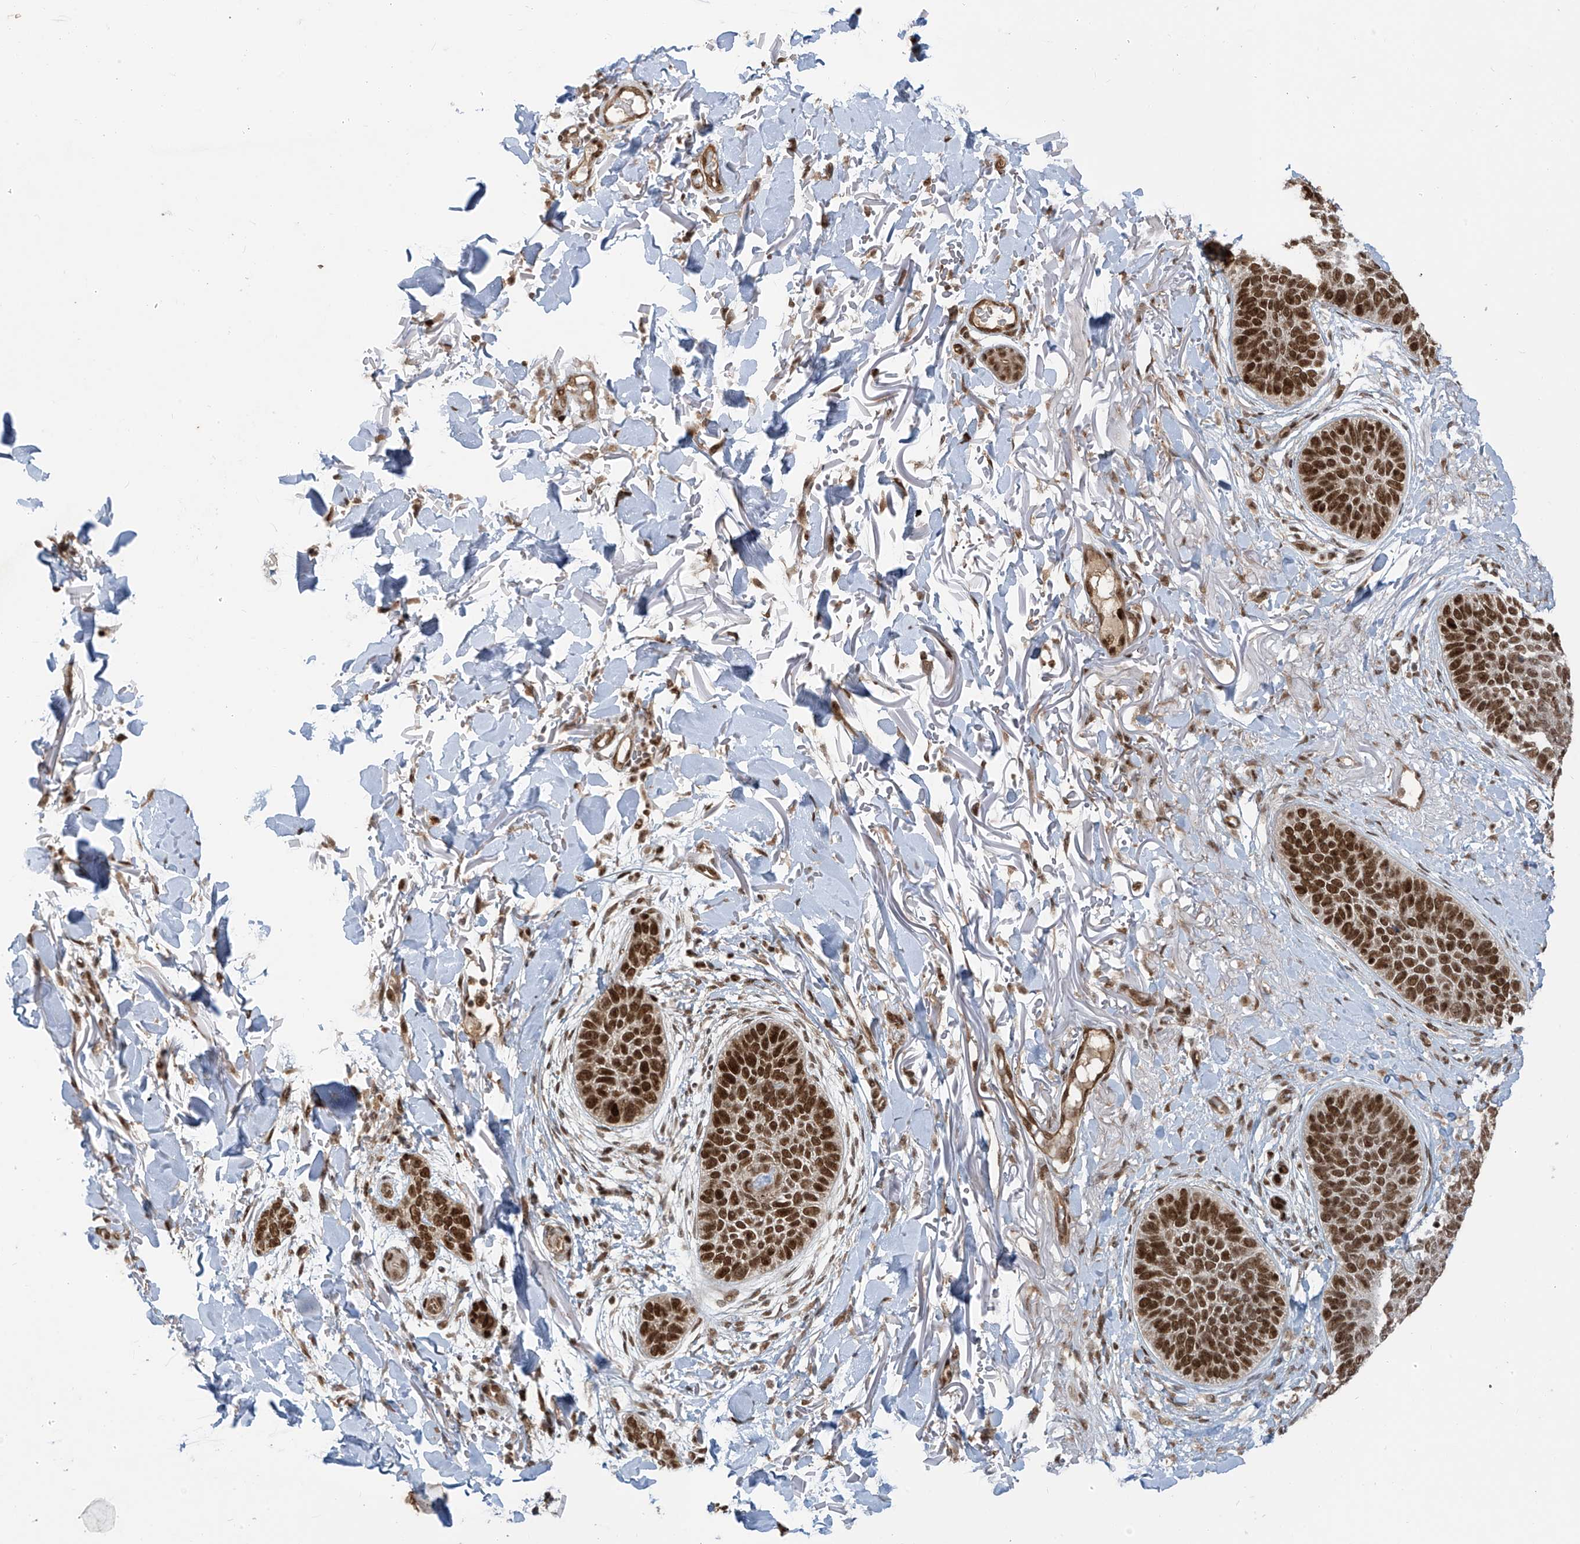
{"staining": {"intensity": "strong", "quantity": ">75%", "location": "nuclear"}, "tissue": "skin cancer", "cell_type": "Tumor cells", "image_type": "cancer", "snomed": [{"axis": "morphology", "description": "Basal cell carcinoma"}, {"axis": "topography", "description": "Skin"}], "caption": "Immunohistochemistry histopathology image of neoplastic tissue: human skin basal cell carcinoma stained using immunohistochemistry (IHC) exhibits high levels of strong protein expression localized specifically in the nuclear of tumor cells, appearing as a nuclear brown color.", "gene": "ARHGEF3", "patient": {"sex": "male", "age": 85}}